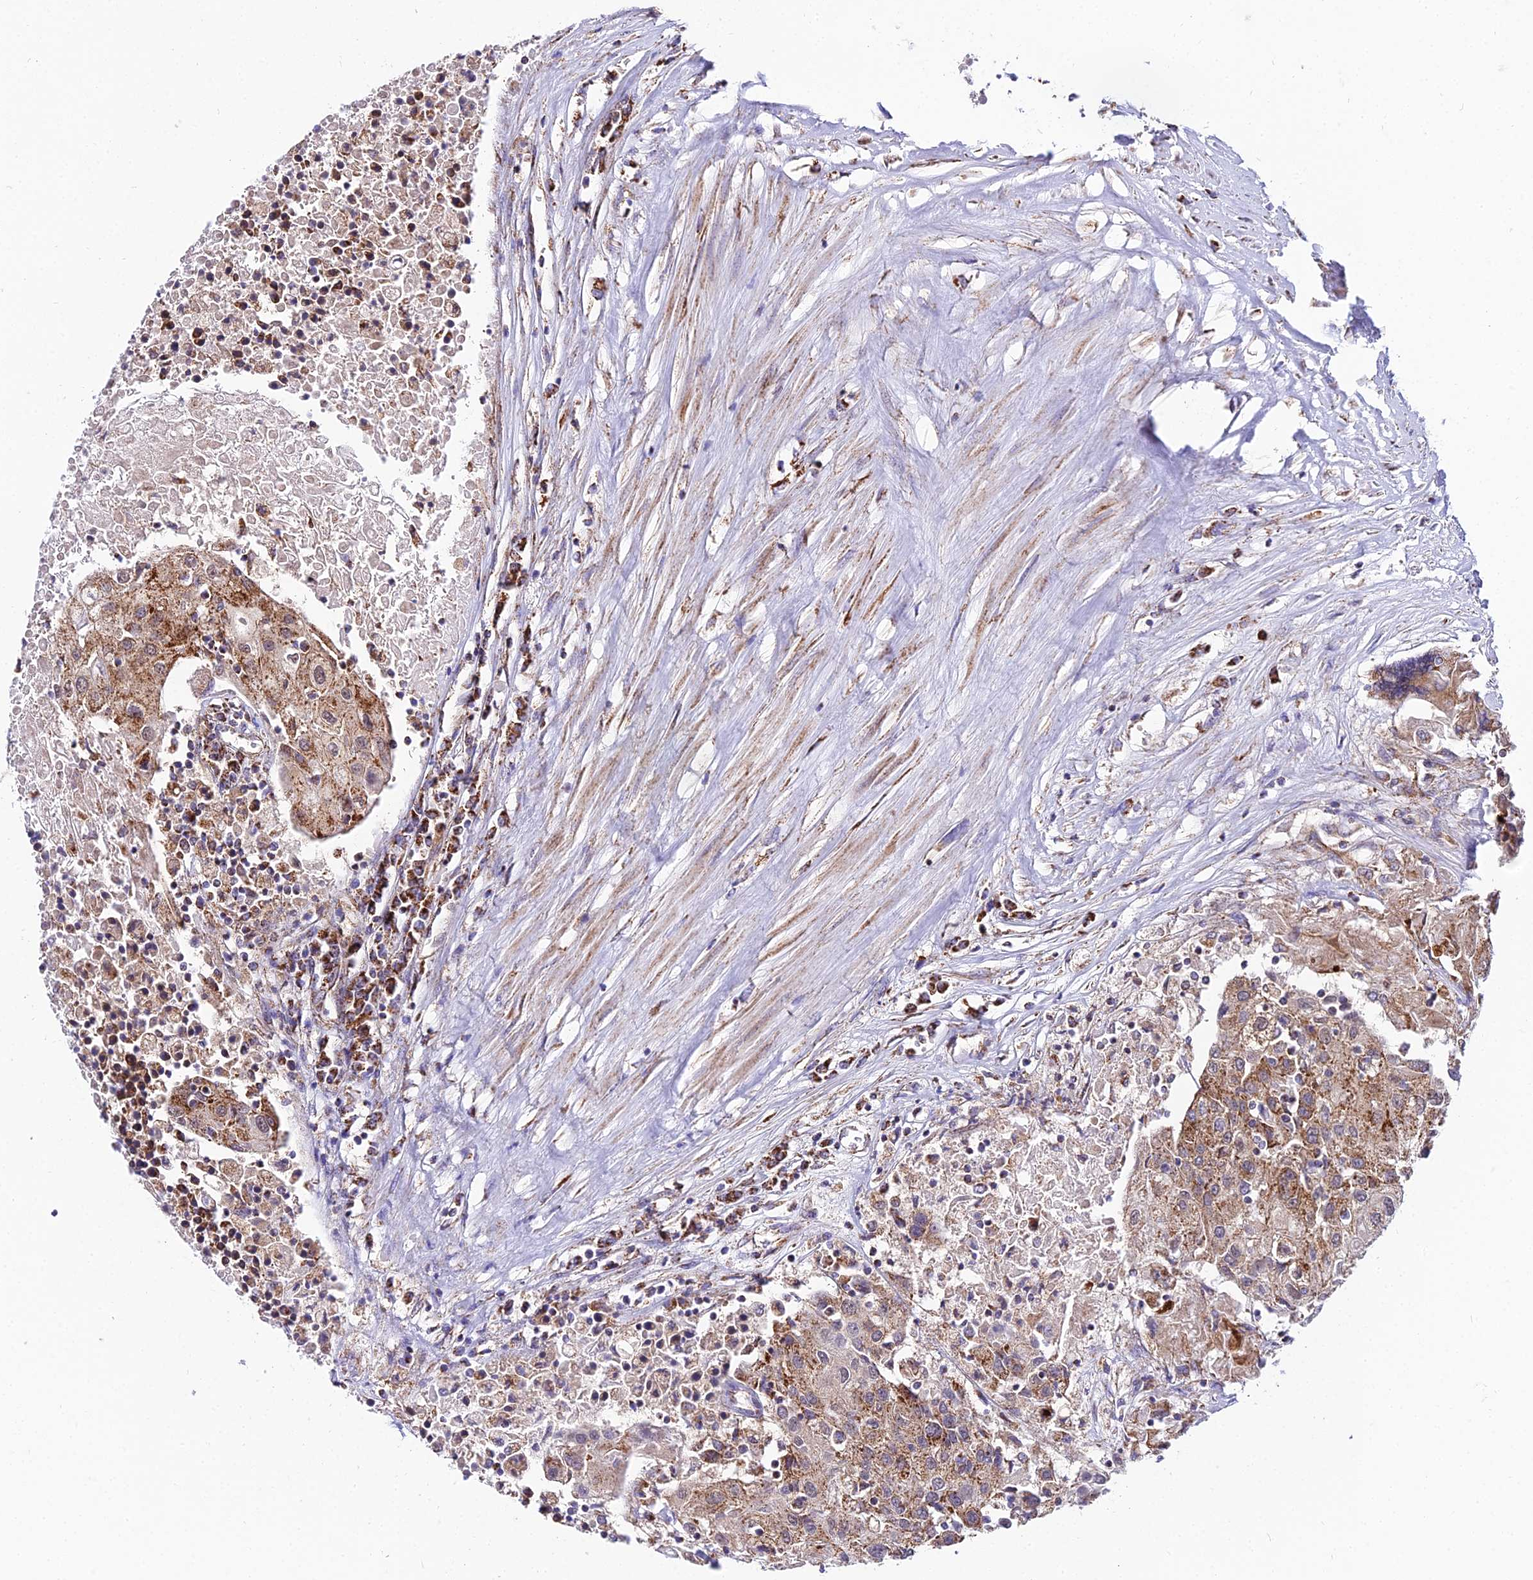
{"staining": {"intensity": "moderate", "quantity": ">75%", "location": "cytoplasmic/membranous"}, "tissue": "urothelial cancer", "cell_type": "Tumor cells", "image_type": "cancer", "snomed": [{"axis": "morphology", "description": "Urothelial carcinoma, High grade"}, {"axis": "topography", "description": "Urinary bladder"}], "caption": "Immunohistochemistry (IHC) (DAB) staining of human urothelial cancer demonstrates moderate cytoplasmic/membranous protein expression in approximately >75% of tumor cells.", "gene": "PSMD2", "patient": {"sex": "female", "age": 85}}